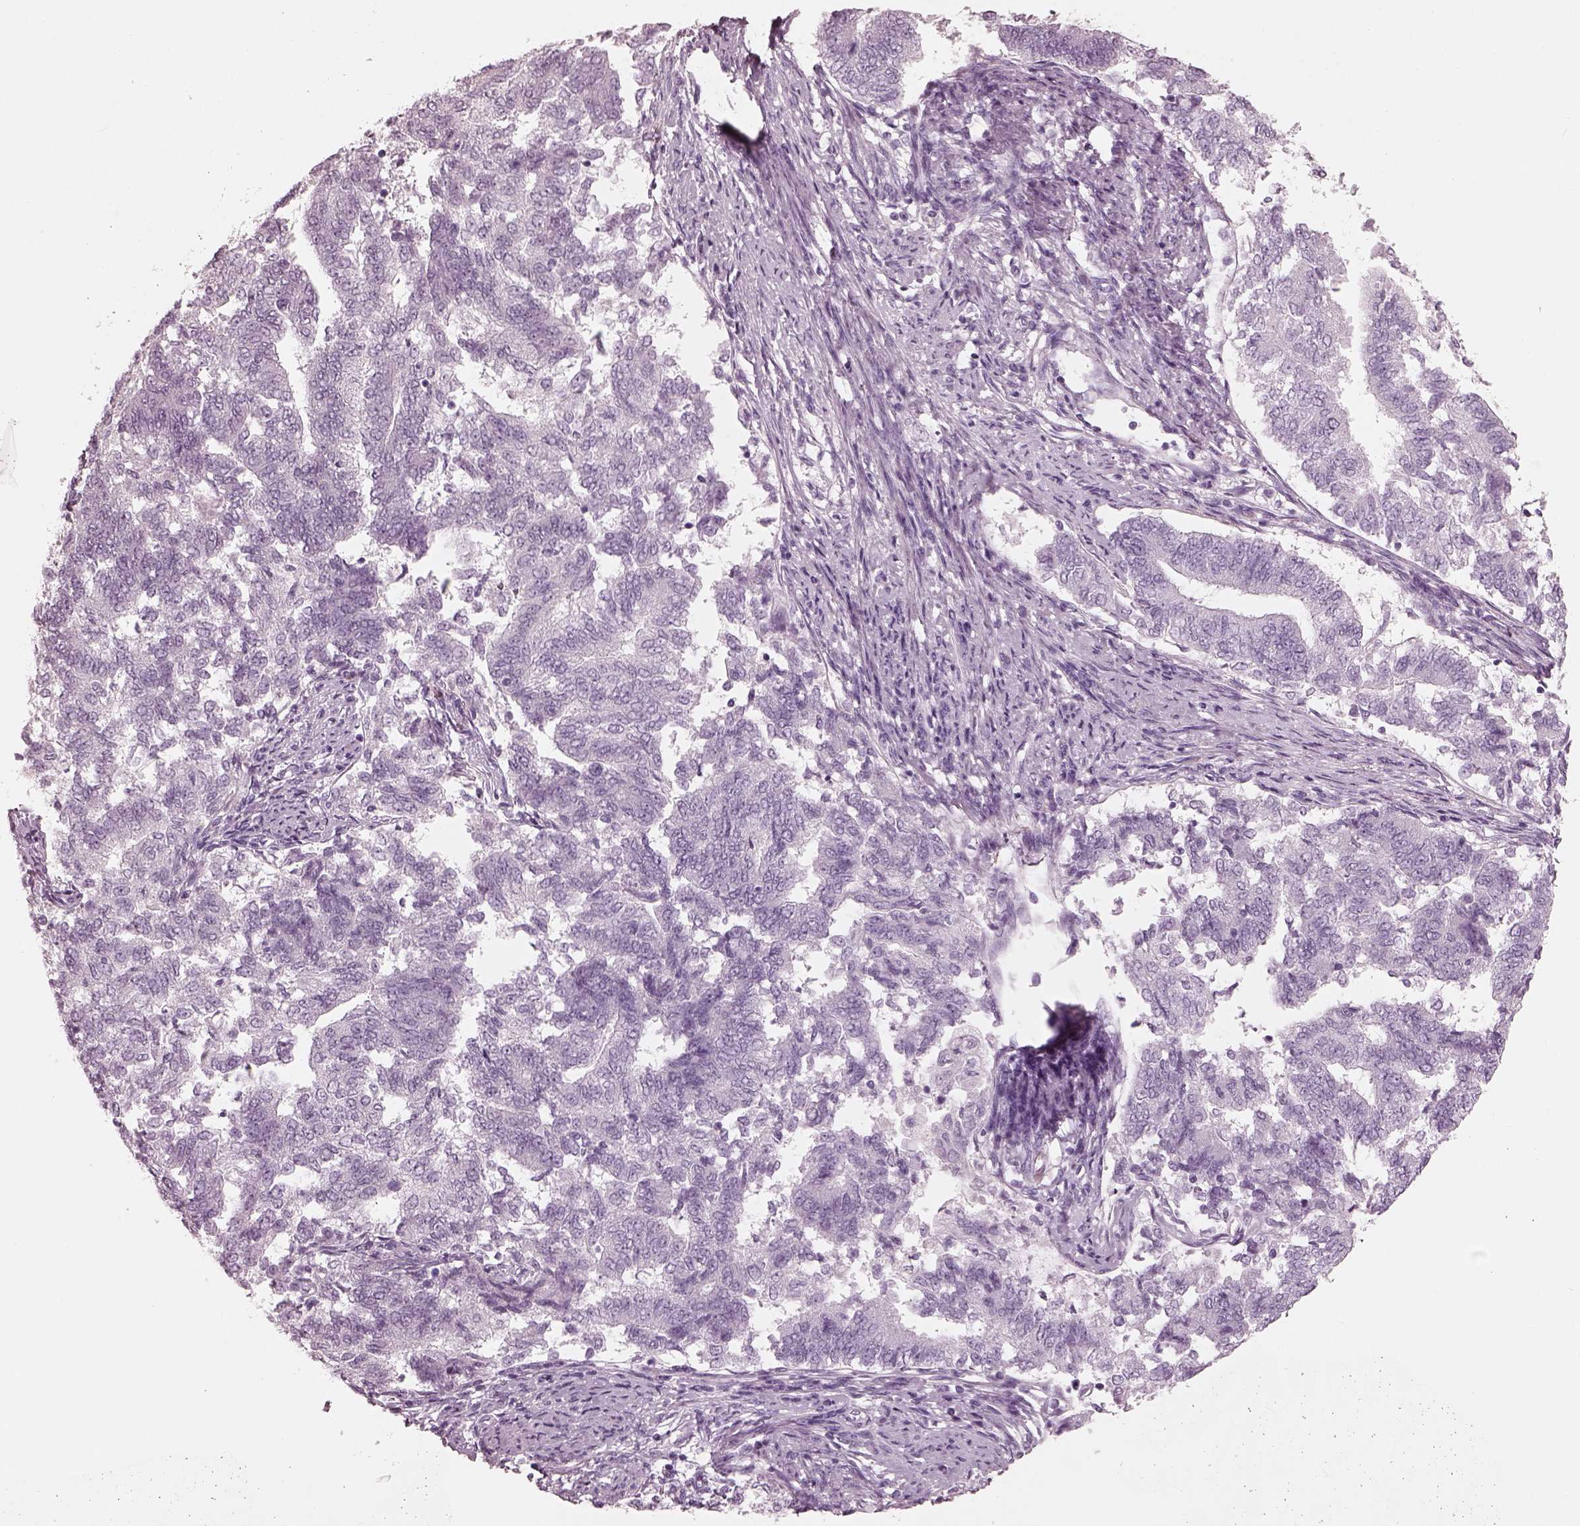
{"staining": {"intensity": "negative", "quantity": "none", "location": "none"}, "tissue": "endometrial cancer", "cell_type": "Tumor cells", "image_type": "cancer", "snomed": [{"axis": "morphology", "description": "Adenocarcinoma, NOS"}, {"axis": "topography", "description": "Endometrium"}], "caption": "This is an immunohistochemistry (IHC) micrograph of endometrial adenocarcinoma. There is no staining in tumor cells.", "gene": "FABP9", "patient": {"sex": "female", "age": 65}}